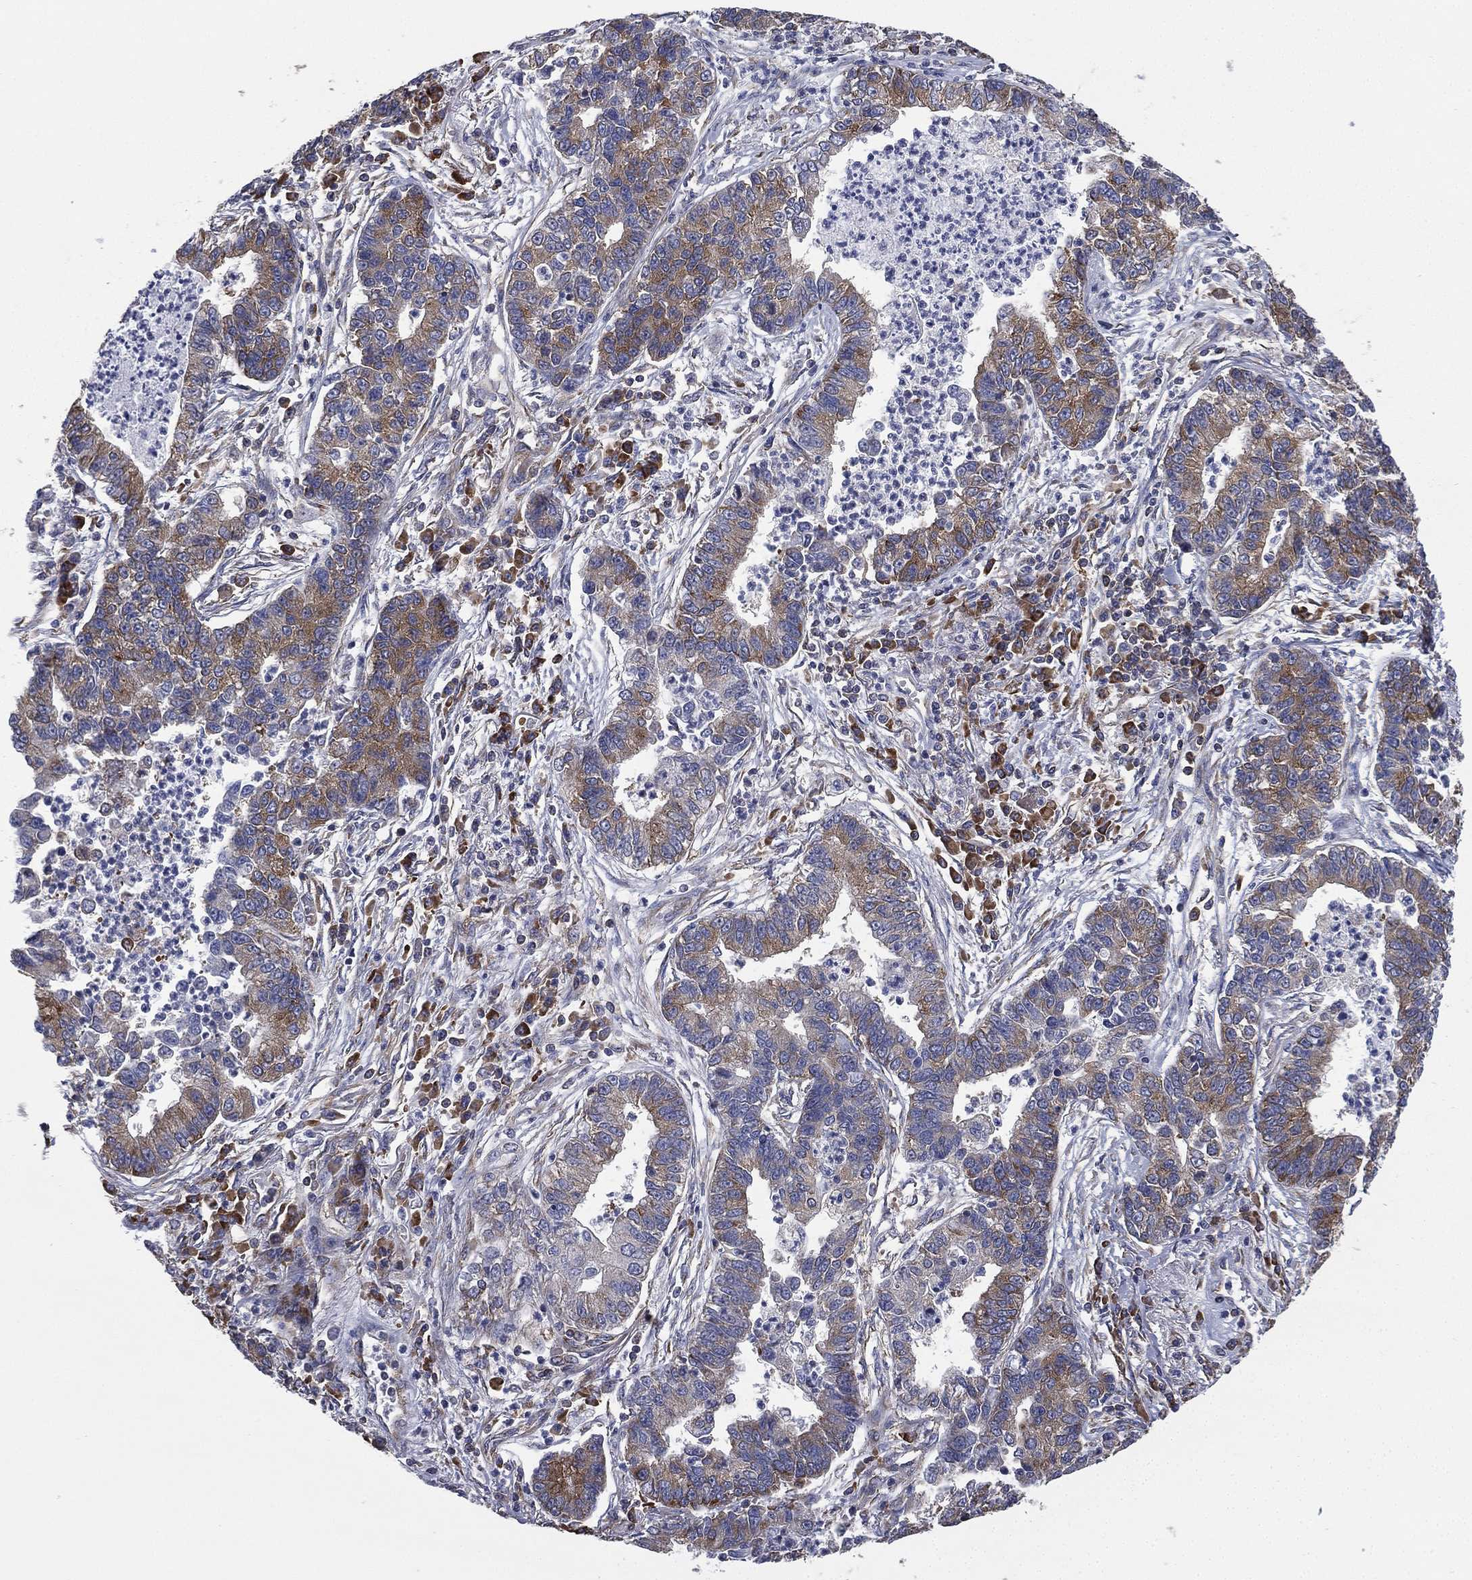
{"staining": {"intensity": "moderate", "quantity": "25%-75%", "location": "cytoplasmic/membranous"}, "tissue": "lung cancer", "cell_type": "Tumor cells", "image_type": "cancer", "snomed": [{"axis": "morphology", "description": "Adenocarcinoma, NOS"}, {"axis": "topography", "description": "Lung"}], "caption": "Approximately 25%-75% of tumor cells in human lung cancer (adenocarcinoma) demonstrate moderate cytoplasmic/membranous protein expression as visualized by brown immunohistochemical staining.", "gene": "FARSA", "patient": {"sex": "female", "age": 57}}